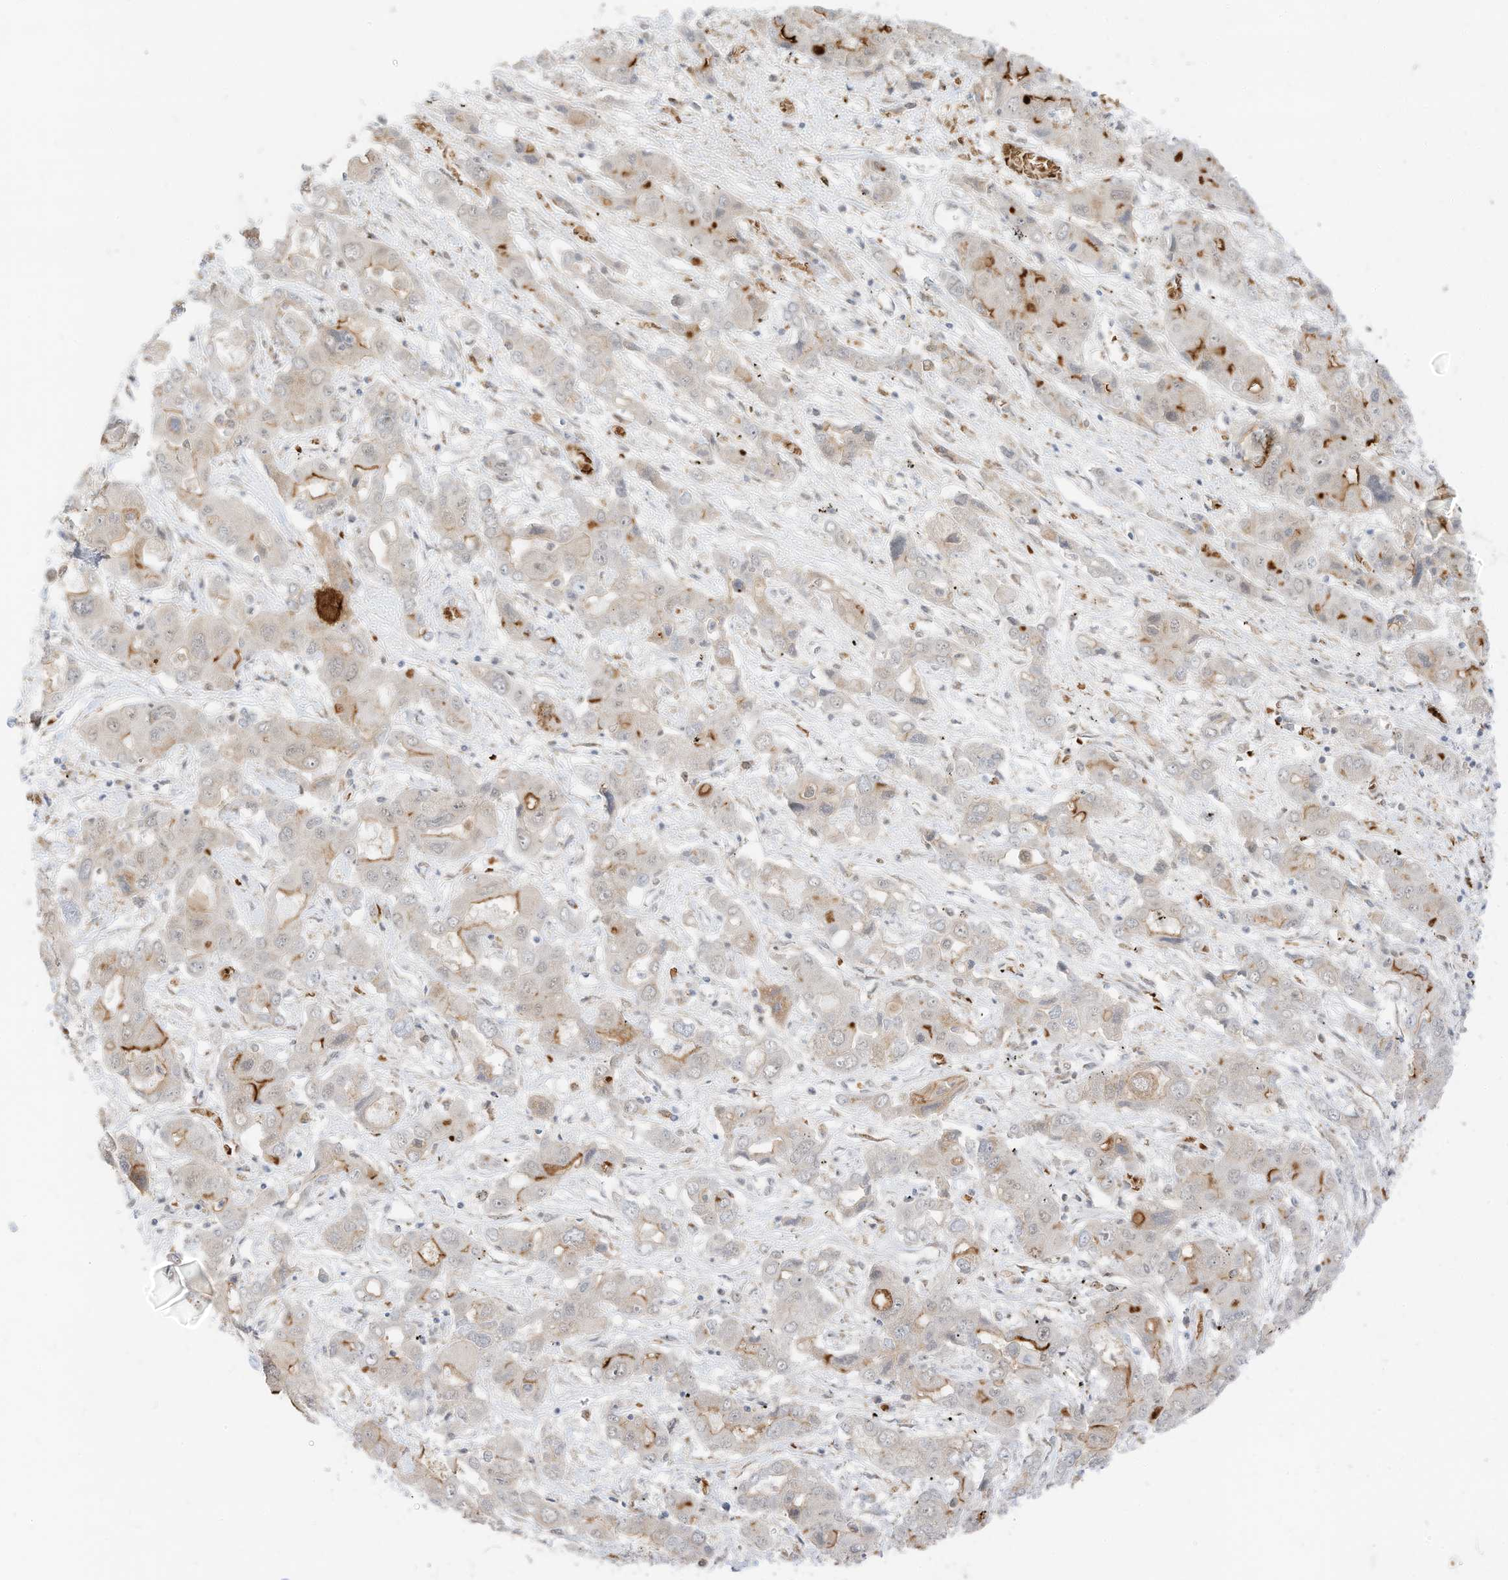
{"staining": {"intensity": "strong", "quantity": "<25%", "location": "cytoplasmic/membranous"}, "tissue": "liver cancer", "cell_type": "Tumor cells", "image_type": "cancer", "snomed": [{"axis": "morphology", "description": "Cholangiocarcinoma"}, {"axis": "topography", "description": "Liver"}], "caption": "Cholangiocarcinoma (liver) was stained to show a protein in brown. There is medium levels of strong cytoplasmic/membranous expression in about <25% of tumor cells. (Brightfield microscopy of DAB IHC at high magnification).", "gene": "MTUS2", "patient": {"sex": "male", "age": 67}}